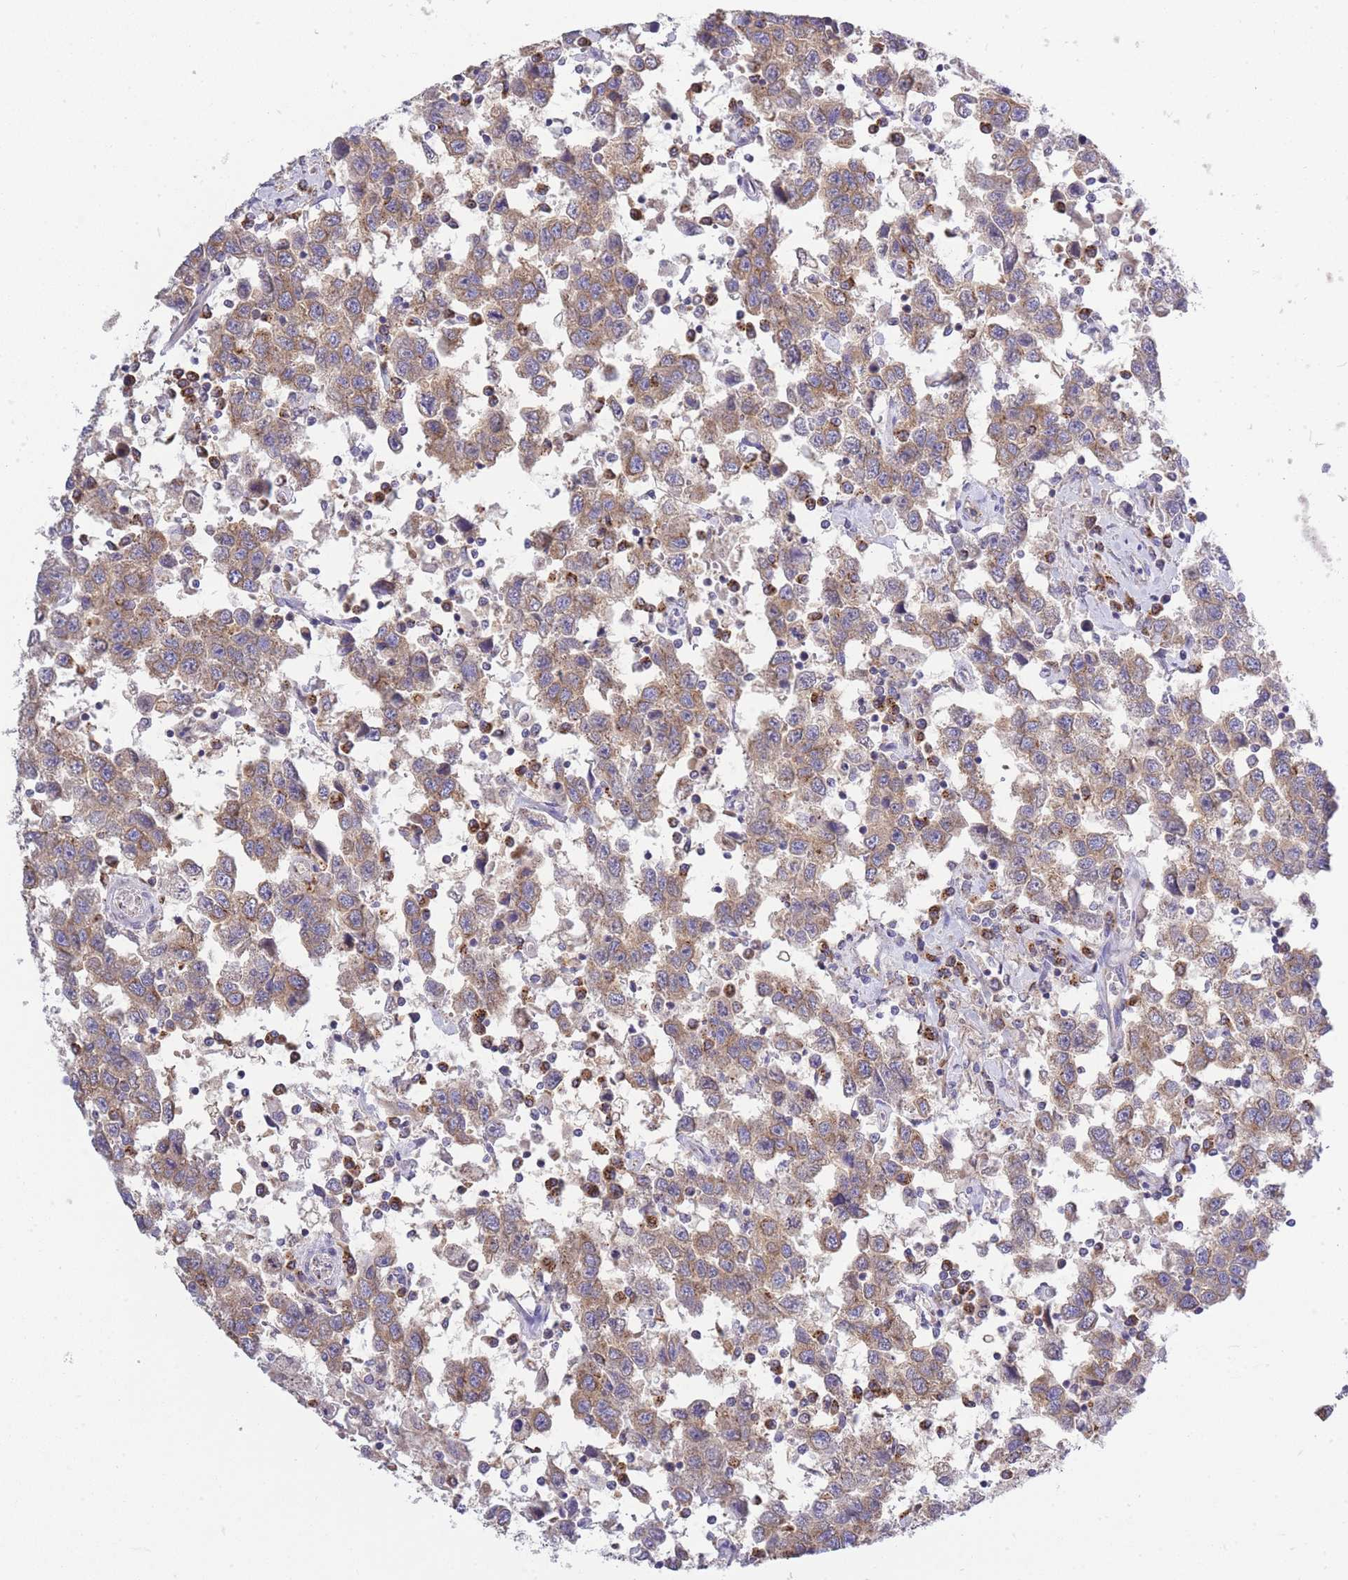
{"staining": {"intensity": "moderate", "quantity": ">75%", "location": "cytoplasmic/membranous"}, "tissue": "testis cancer", "cell_type": "Tumor cells", "image_type": "cancer", "snomed": [{"axis": "morphology", "description": "Seminoma, NOS"}, {"axis": "topography", "description": "Testis"}], "caption": "The micrograph demonstrates a brown stain indicating the presence of a protein in the cytoplasmic/membranous of tumor cells in seminoma (testis). (brown staining indicates protein expression, while blue staining denotes nuclei).", "gene": "COPG2", "patient": {"sex": "male", "age": 41}}